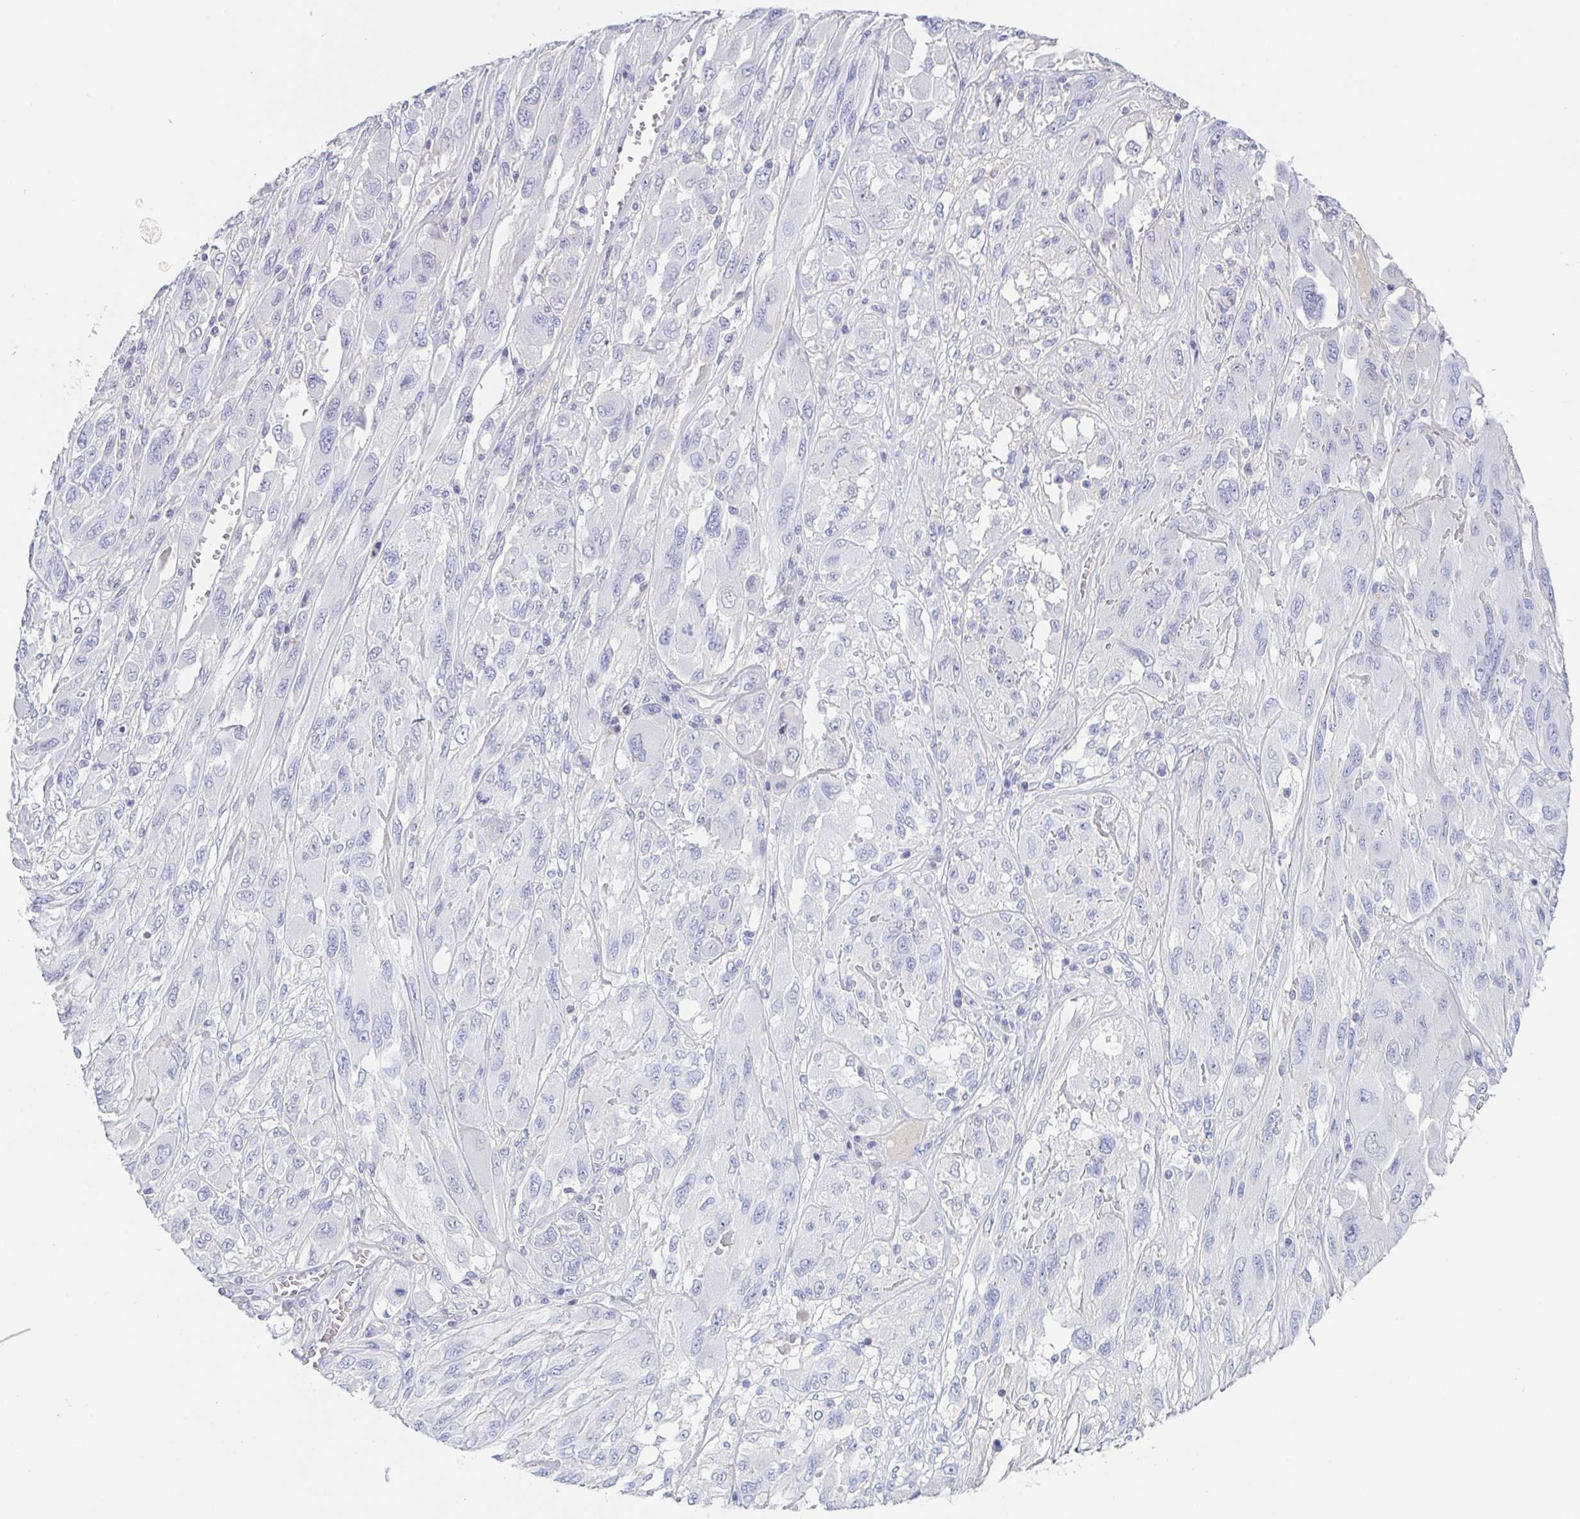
{"staining": {"intensity": "negative", "quantity": "none", "location": "none"}, "tissue": "melanoma", "cell_type": "Tumor cells", "image_type": "cancer", "snomed": [{"axis": "morphology", "description": "Malignant melanoma, NOS"}, {"axis": "topography", "description": "Skin"}], "caption": "This image is of melanoma stained with immunohistochemistry (IHC) to label a protein in brown with the nuclei are counter-stained blue. There is no expression in tumor cells. (Immunohistochemistry (ihc), brightfield microscopy, high magnification).", "gene": "RHOV", "patient": {"sex": "female", "age": 91}}